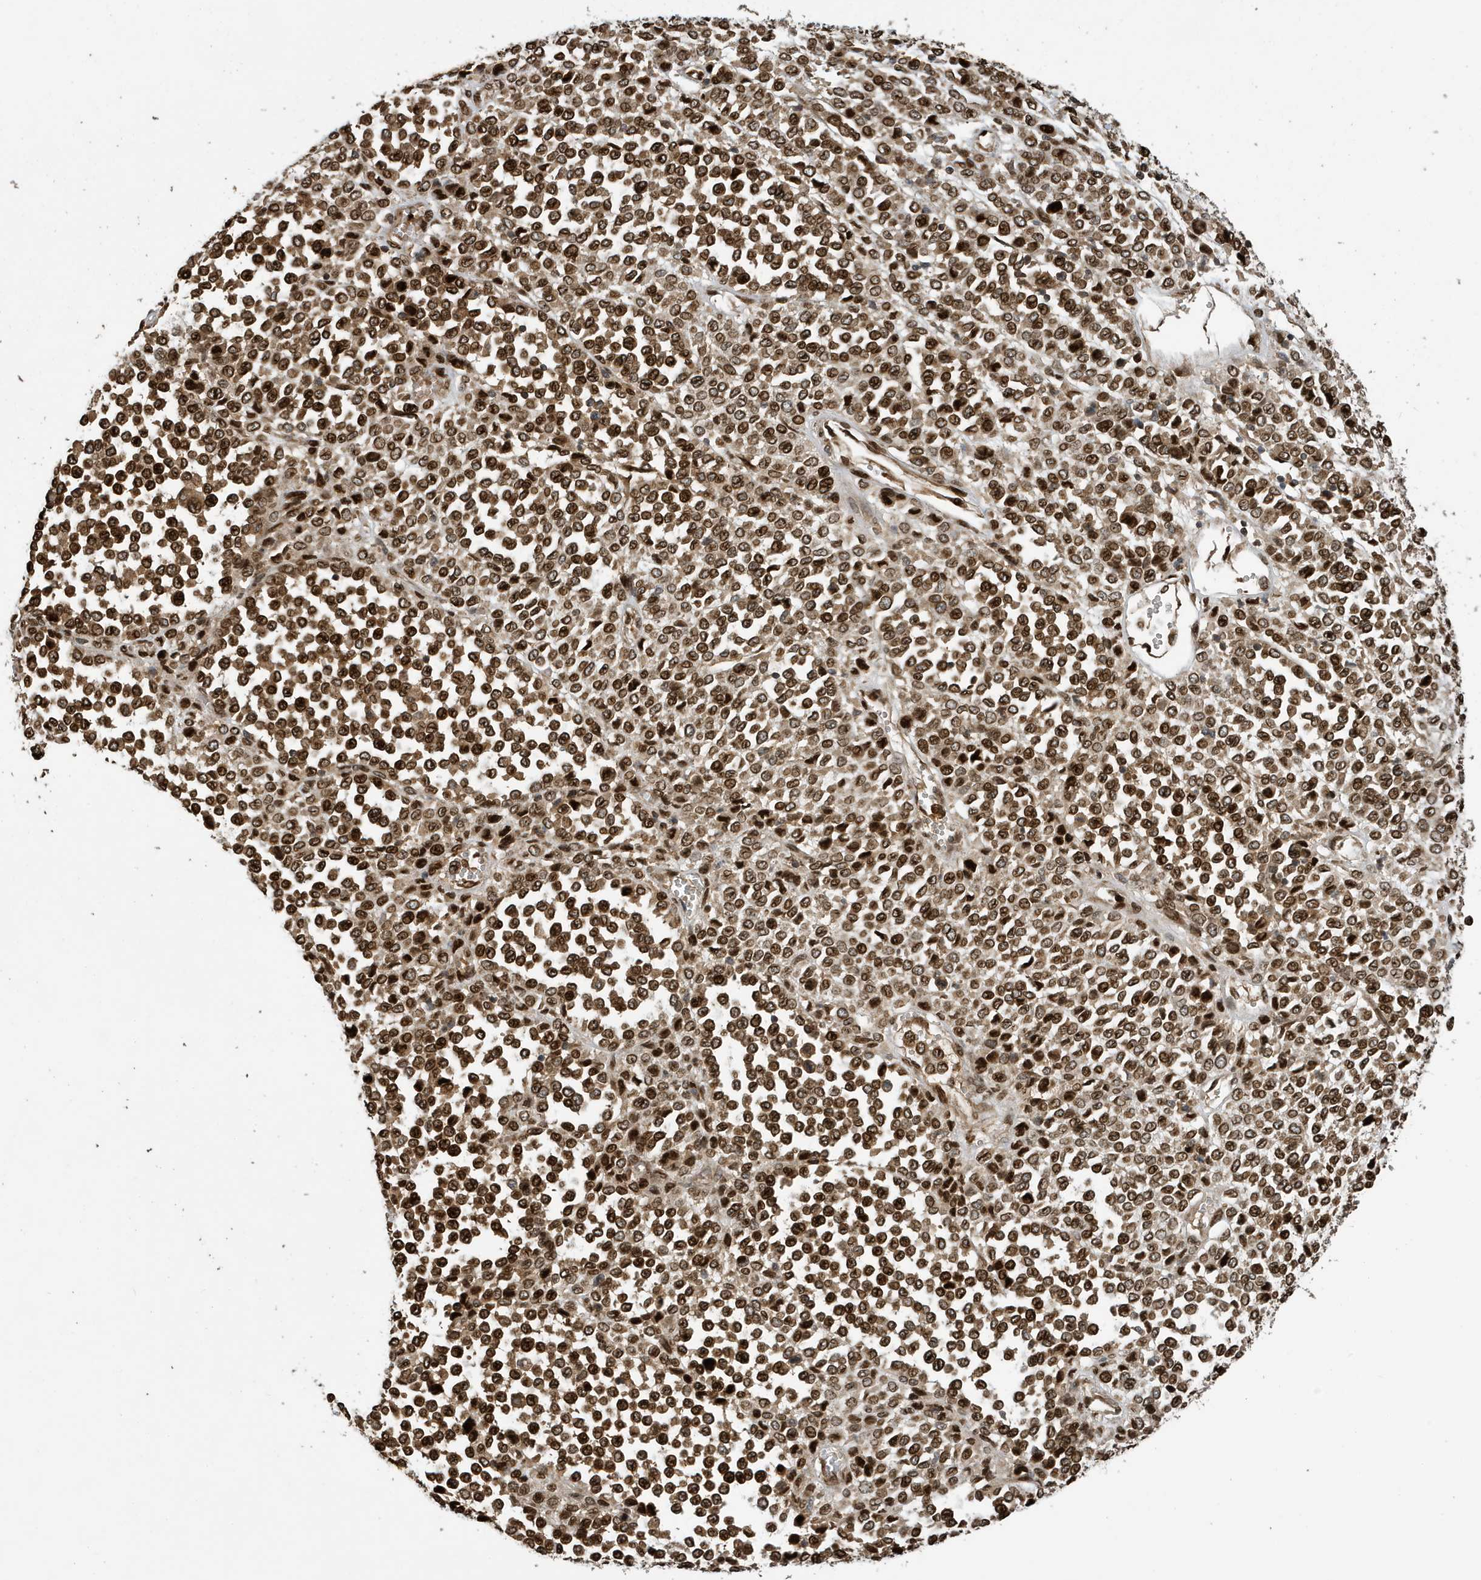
{"staining": {"intensity": "strong", "quantity": ">75%", "location": "nuclear"}, "tissue": "melanoma", "cell_type": "Tumor cells", "image_type": "cancer", "snomed": [{"axis": "morphology", "description": "Malignant melanoma, Metastatic site"}, {"axis": "topography", "description": "Pancreas"}], "caption": "Brown immunohistochemical staining in melanoma demonstrates strong nuclear expression in about >75% of tumor cells. (DAB (3,3'-diaminobenzidine) IHC, brown staining for protein, blue staining for nuclei).", "gene": "DUSP18", "patient": {"sex": "female", "age": 30}}